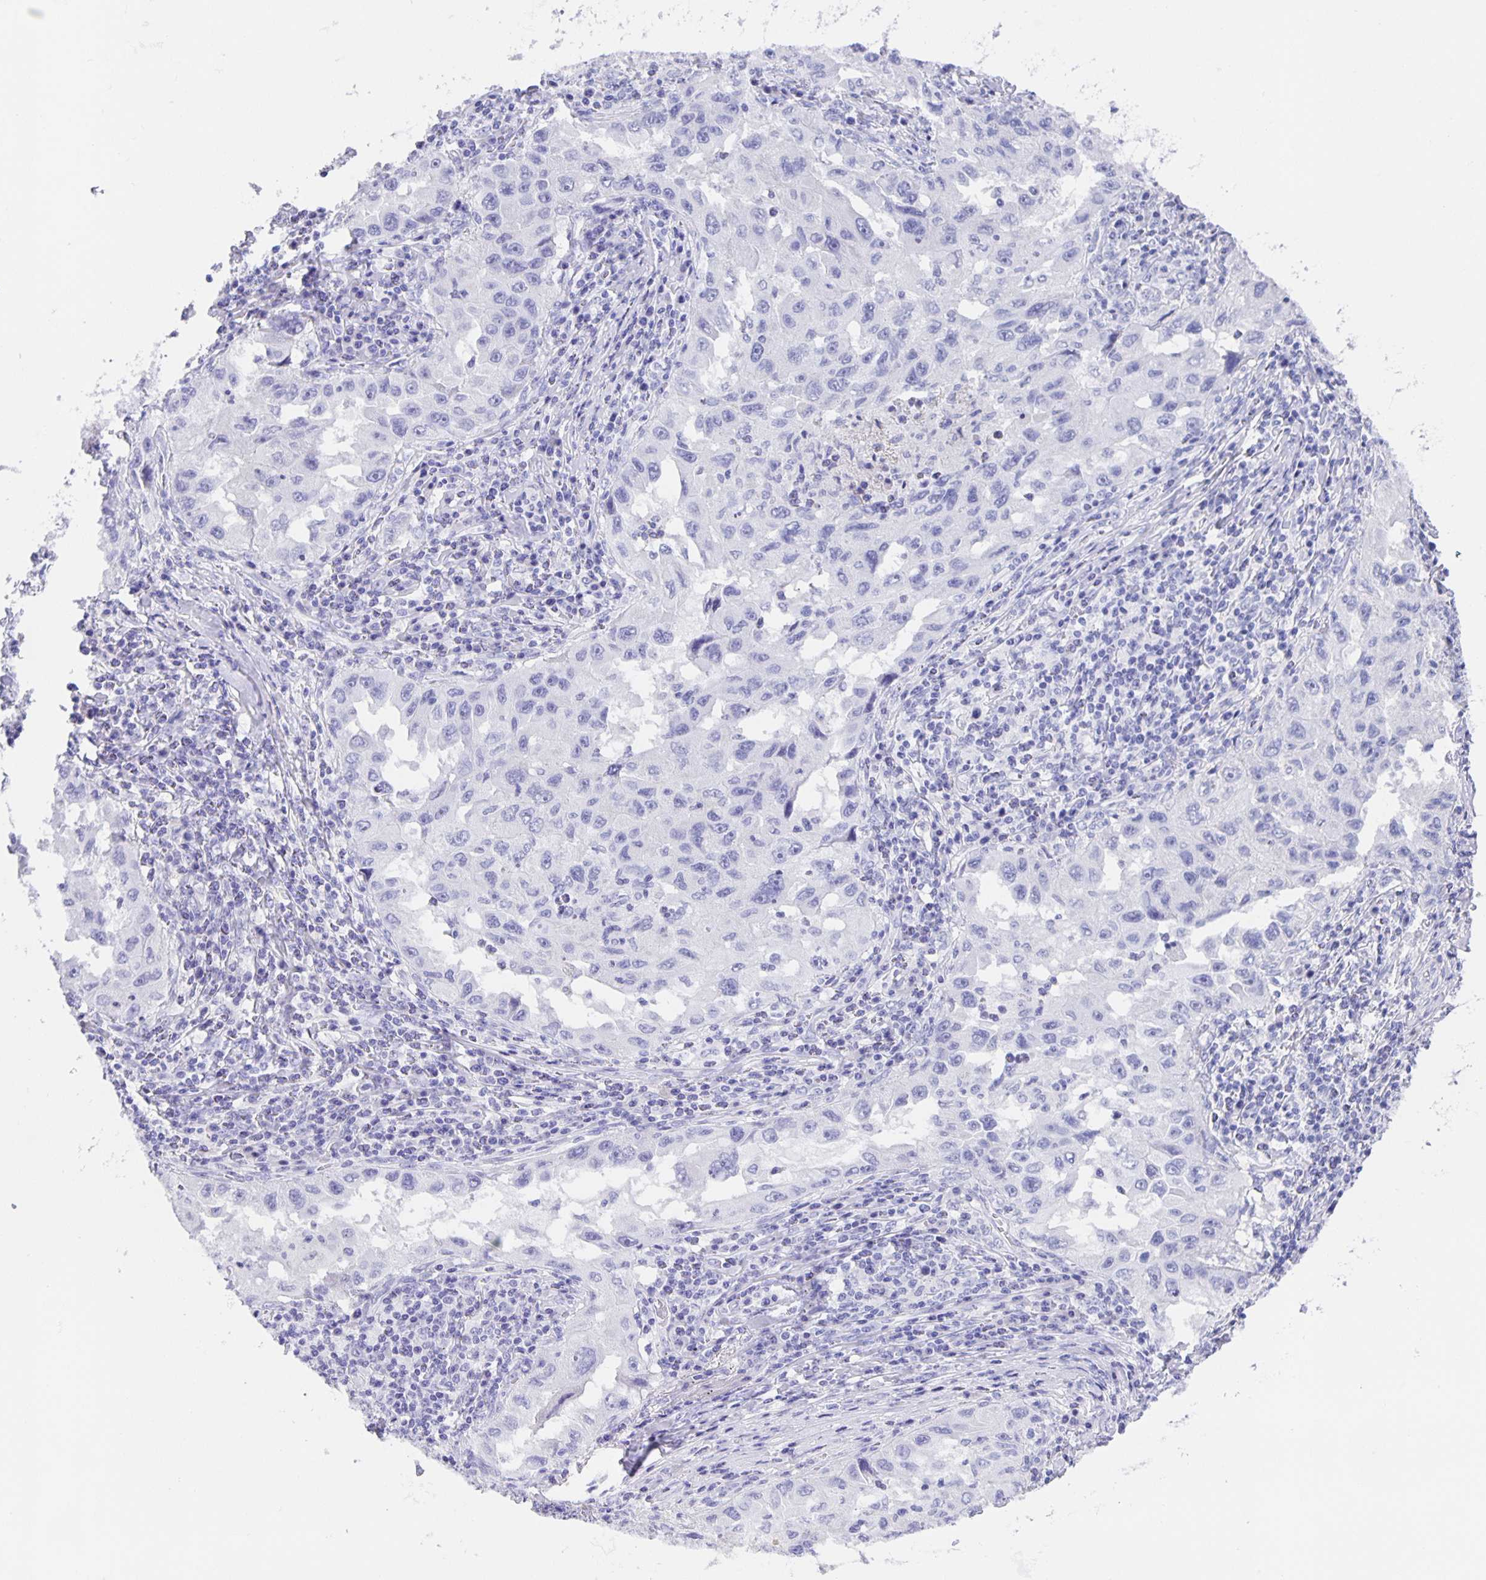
{"staining": {"intensity": "negative", "quantity": "none", "location": "none"}, "tissue": "lung cancer", "cell_type": "Tumor cells", "image_type": "cancer", "snomed": [{"axis": "morphology", "description": "Adenocarcinoma, NOS"}, {"axis": "topography", "description": "Lung"}], "caption": "Immunohistochemistry (IHC) photomicrograph of neoplastic tissue: lung cancer (adenocarcinoma) stained with DAB (3,3'-diaminobenzidine) reveals no significant protein expression in tumor cells.", "gene": "GUCA2A", "patient": {"sex": "female", "age": 73}}